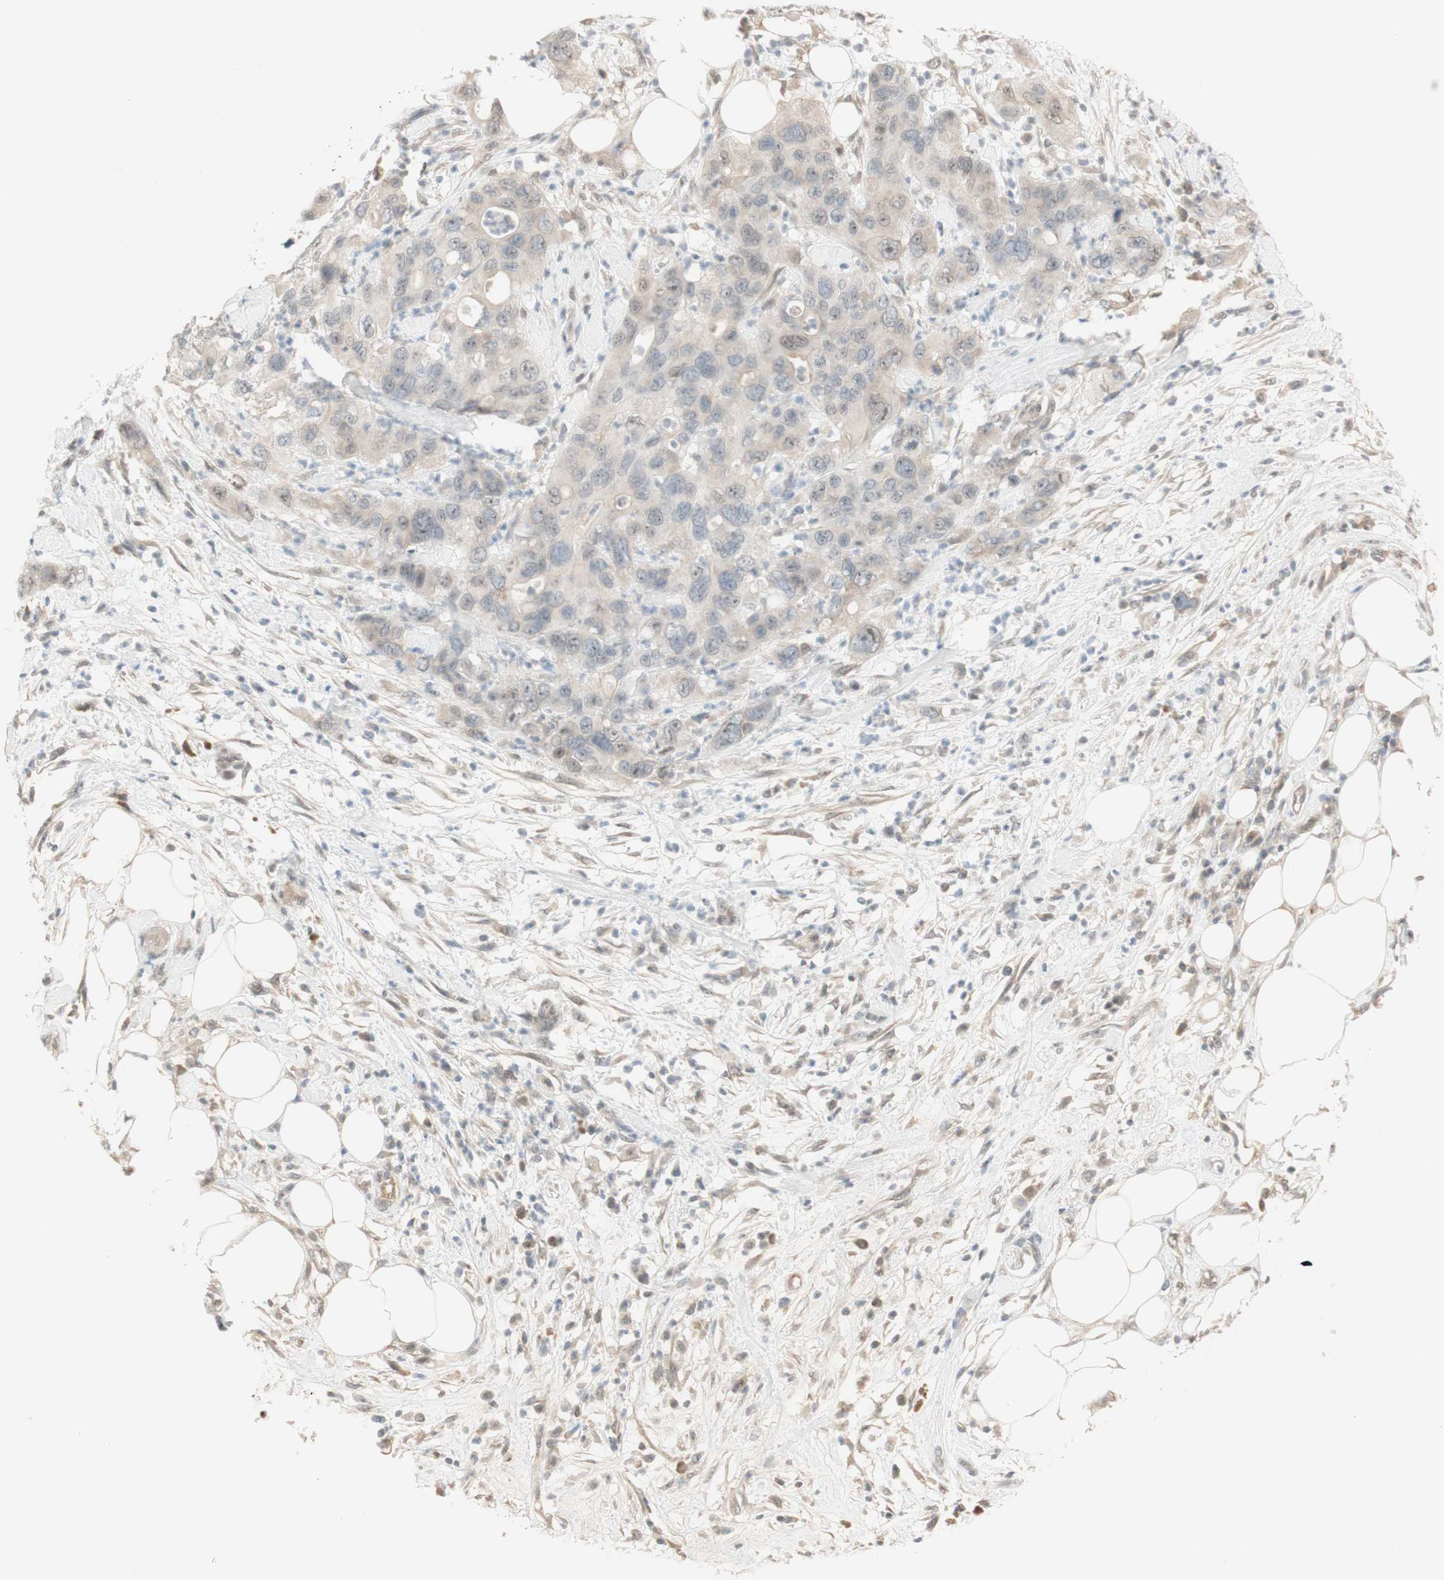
{"staining": {"intensity": "weak", "quantity": ">75%", "location": "cytoplasmic/membranous,nuclear"}, "tissue": "pancreatic cancer", "cell_type": "Tumor cells", "image_type": "cancer", "snomed": [{"axis": "morphology", "description": "Adenocarcinoma, NOS"}, {"axis": "topography", "description": "Pancreas"}], "caption": "A brown stain labels weak cytoplasmic/membranous and nuclear expression of a protein in human pancreatic adenocarcinoma tumor cells.", "gene": "PLCD4", "patient": {"sex": "female", "age": 71}}